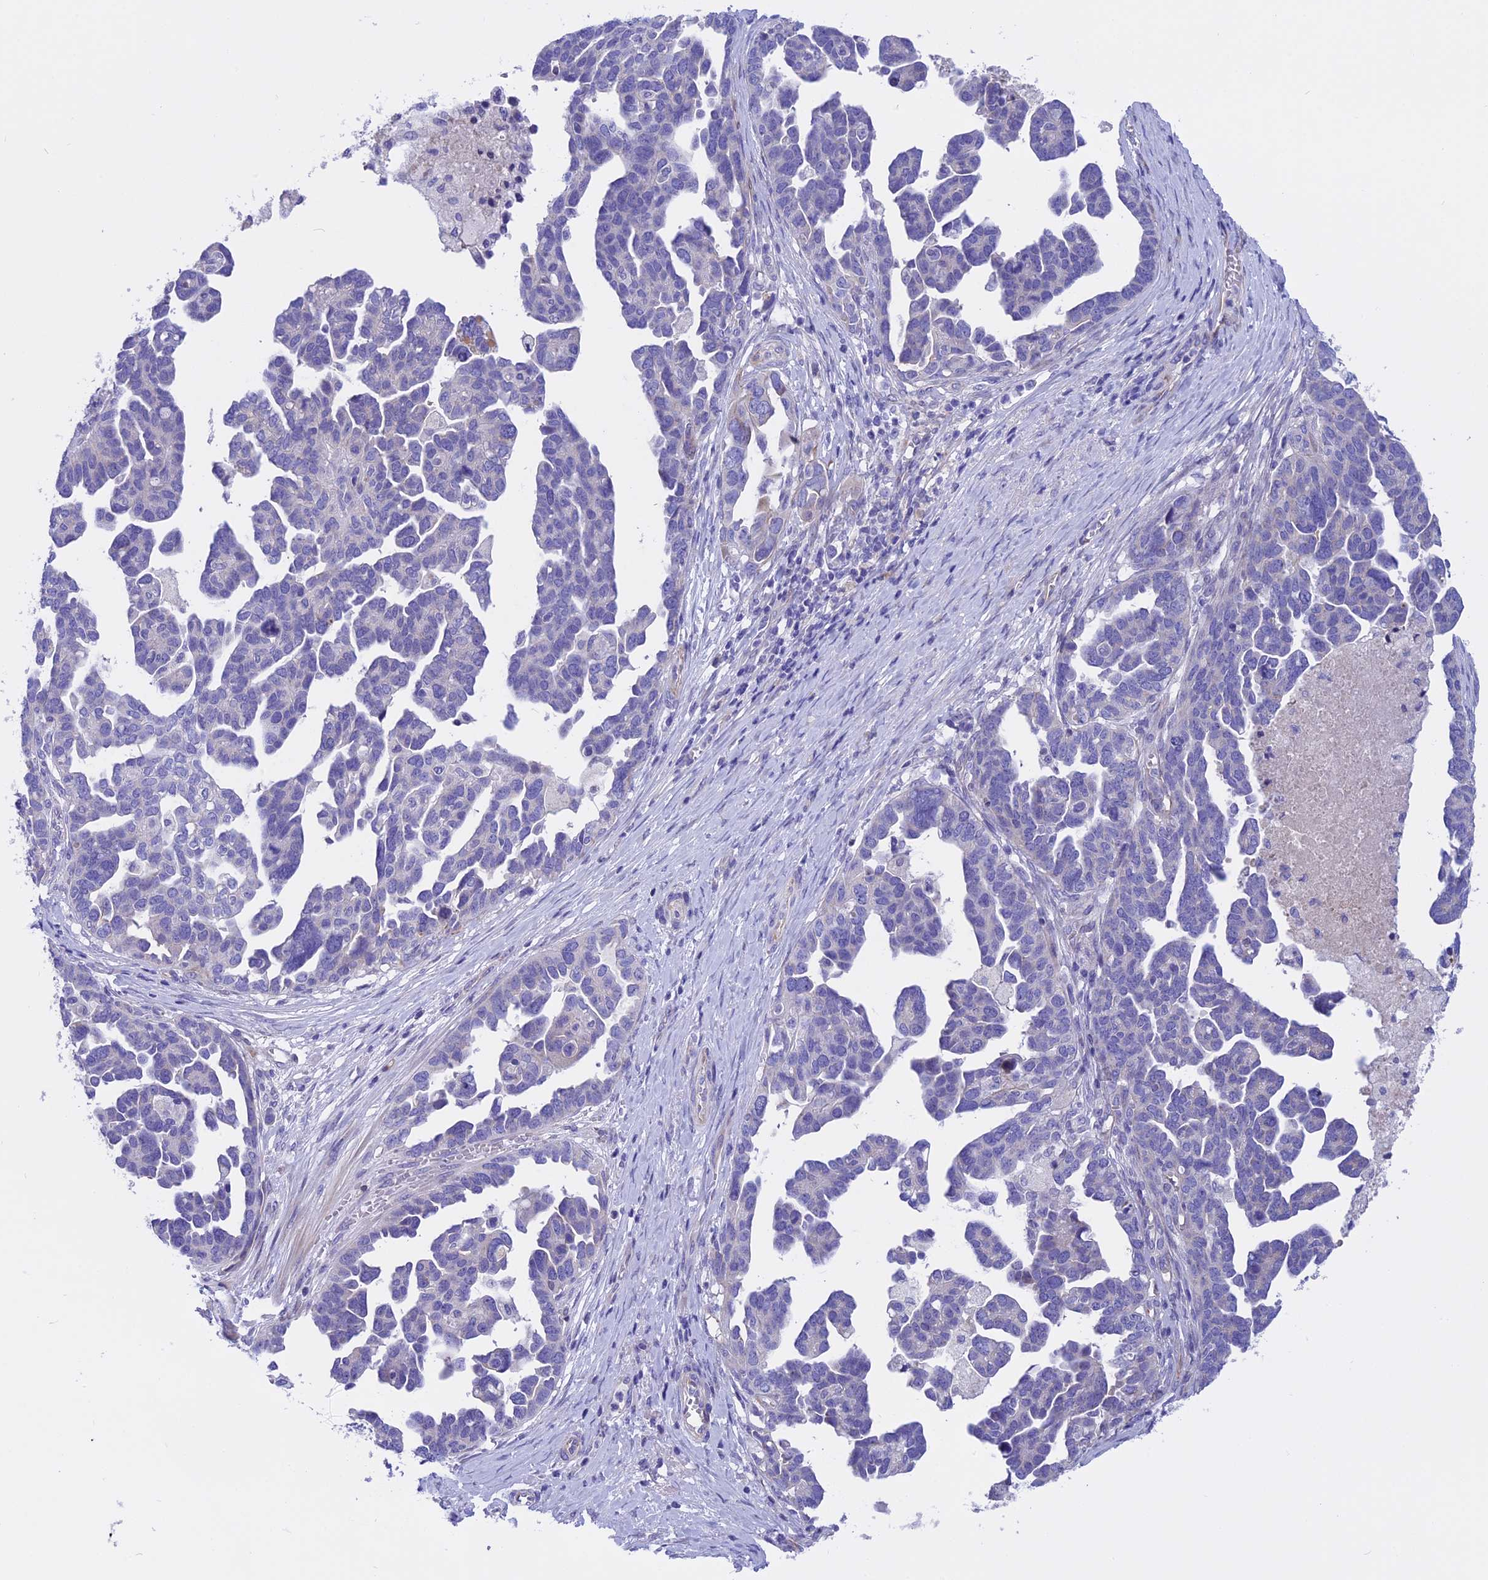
{"staining": {"intensity": "negative", "quantity": "none", "location": "none"}, "tissue": "ovarian cancer", "cell_type": "Tumor cells", "image_type": "cancer", "snomed": [{"axis": "morphology", "description": "Cystadenocarcinoma, serous, NOS"}, {"axis": "topography", "description": "Ovary"}], "caption": "Immunohistochemistry (IHC) photomicrograph of ovarian cancer (serous cystadenocarcinoma) stained for a protein (brown), which exhibits no positivity in tumor cells.", "gene": "TMEM138", "patient": {"sex": "female", "age": 54}}